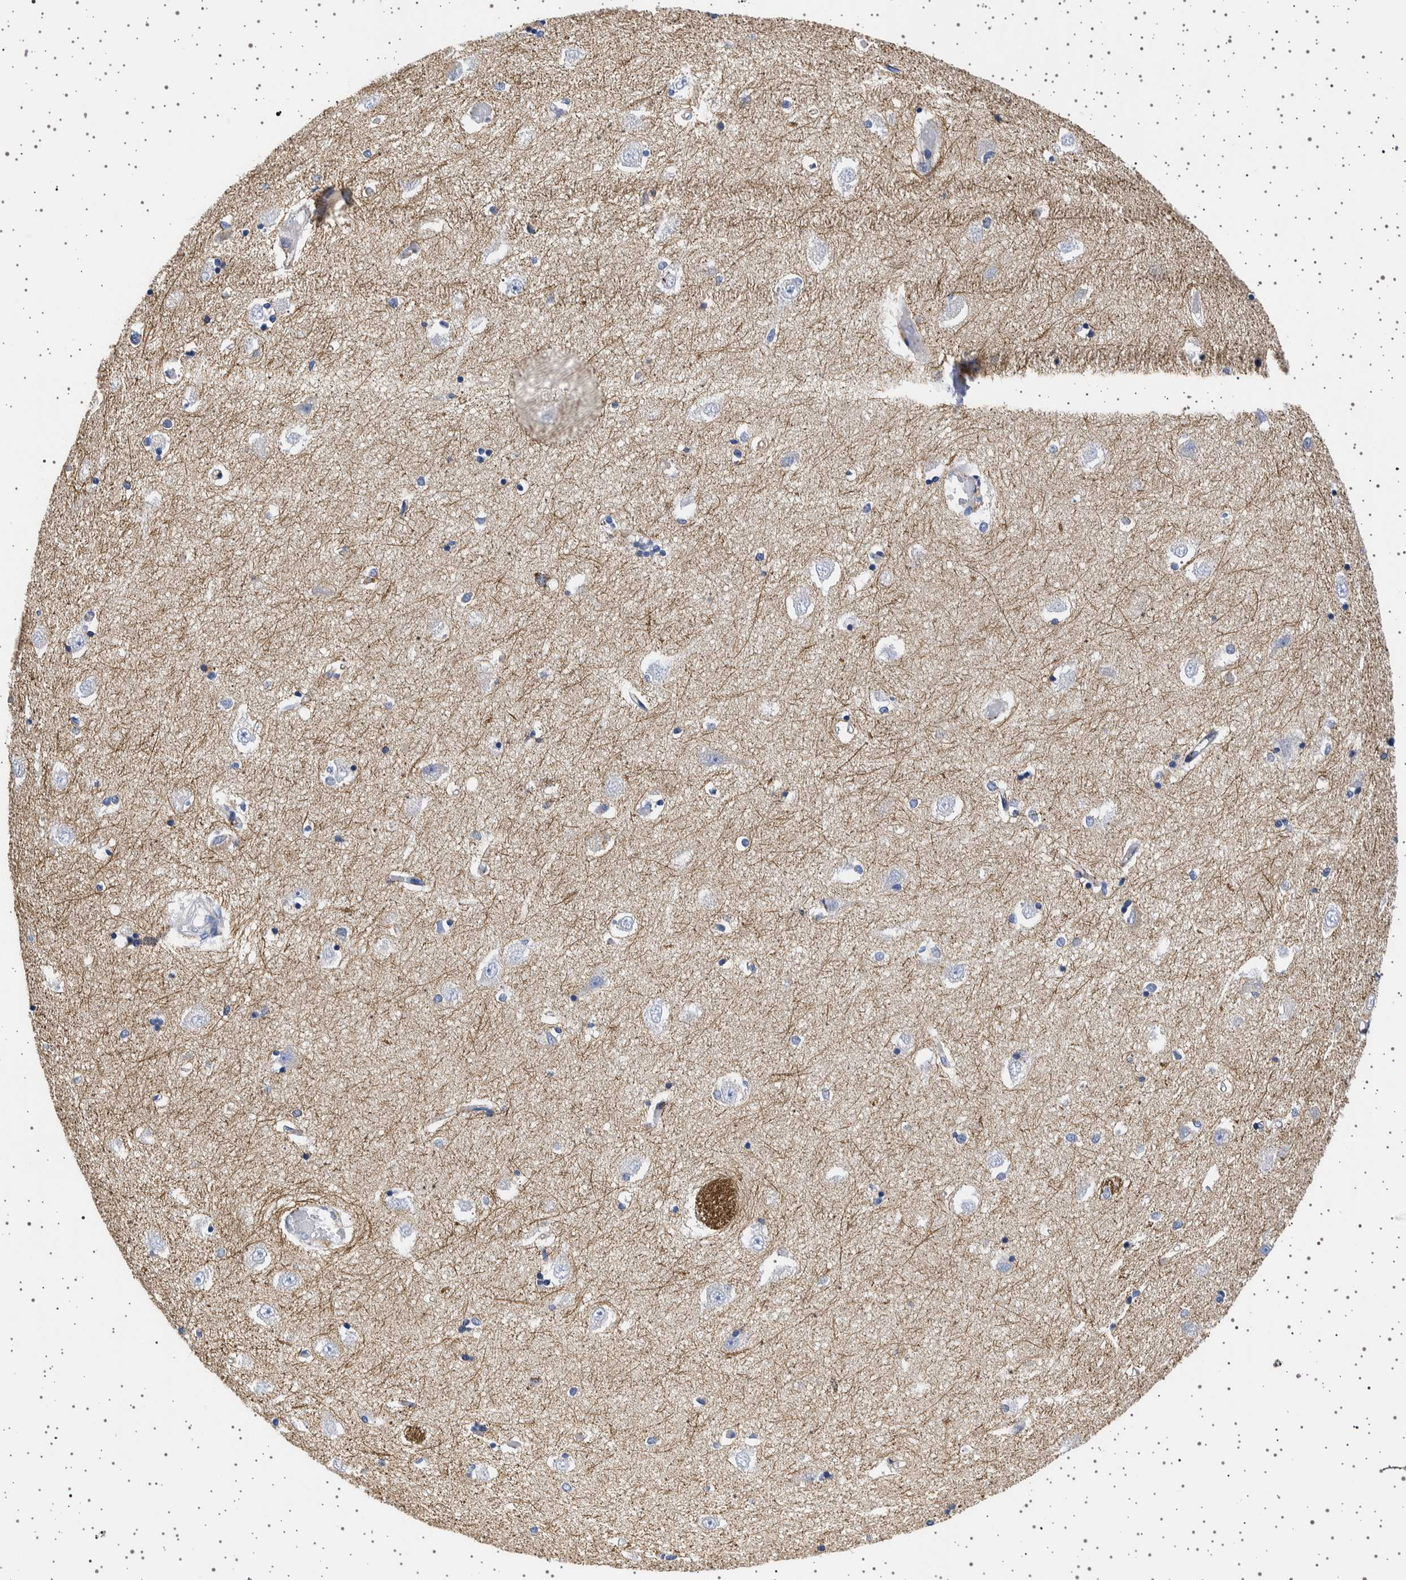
{"staining": {"intensity": "negative", "quantity": "none", "location": "none"}, "tissue": "hippocampus", "cell_type": "Glial cells", "image_type": "normal", "snomed": [{"axis": "morphology", "description": "Normal tissue, NOS"}, {"axis": "topography", "description": "Hippocampus"}], "caption": "Immunohistochemistry (IHC) micrograph of normal hippocampus: human hippocampus stained with DAB displays no significant protein positivity in glial cells. Nuclei are stained in blue.", "gene": "SEPTIN4", "patient": {"sex": "male", "age": 45}}